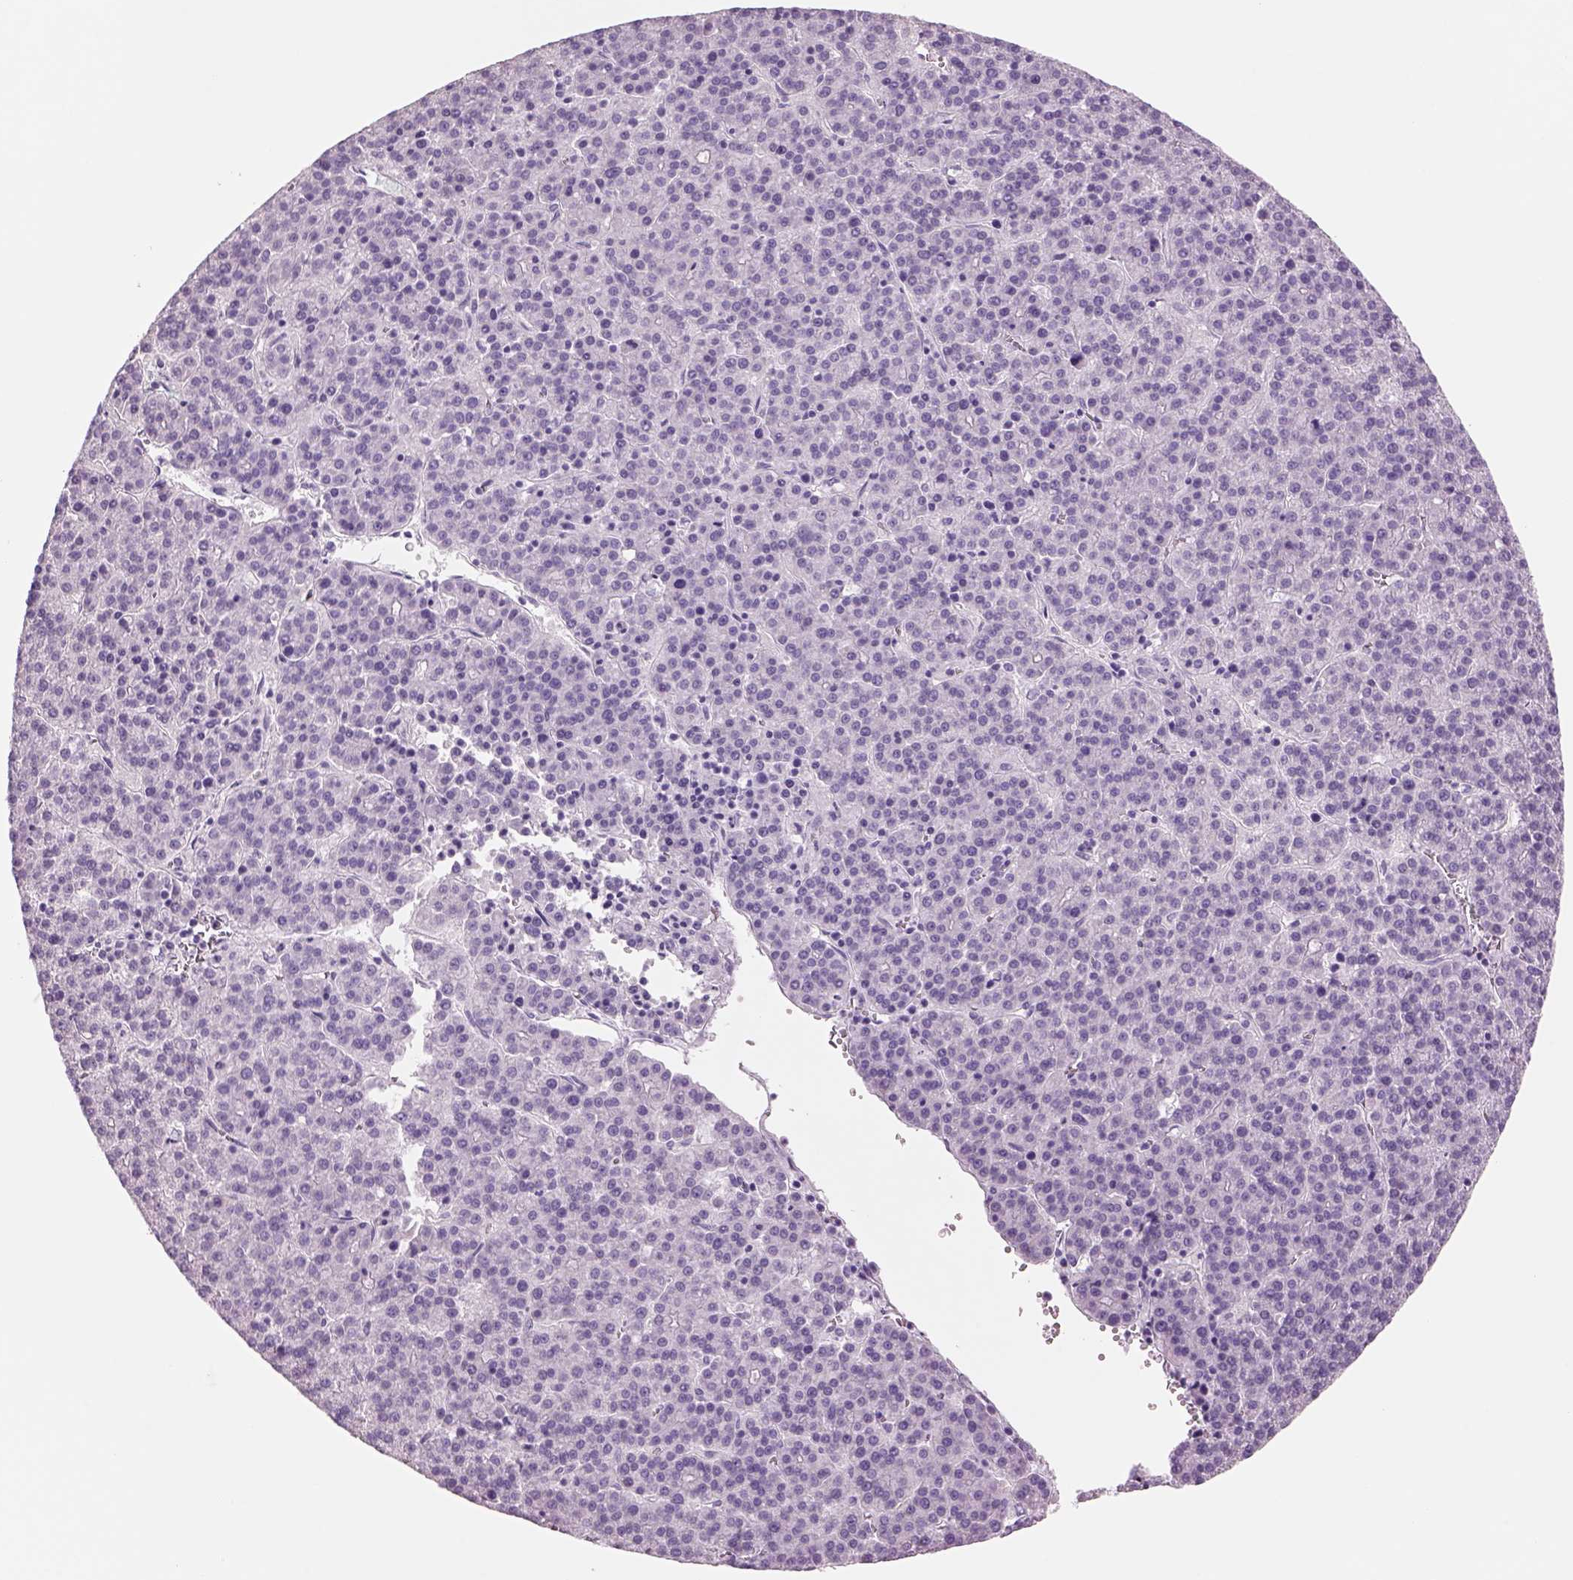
{"staining": {"intensity": "negative", "quantity": "none", "location": "none"}, "tissue": "liver cancer", "cell_type": "Tumor cells", "image_type": "cancer", "snomed": [{"axis": "morphology", "description": "Carcinoma, Hepatocellular, NOS"}, {"axis": "topography", "description": "Liver"}], "caption": "DAB (3,3'-diaminobenzidine) immunohistochemical staining of human liver cancer exhibits no significant expression in tumor cells. (DAB immunohistochemistry visualized using brightfield microscopy, high magnification).", "gene": "RHO", "patient": {"sex": "female", "age": 58}}